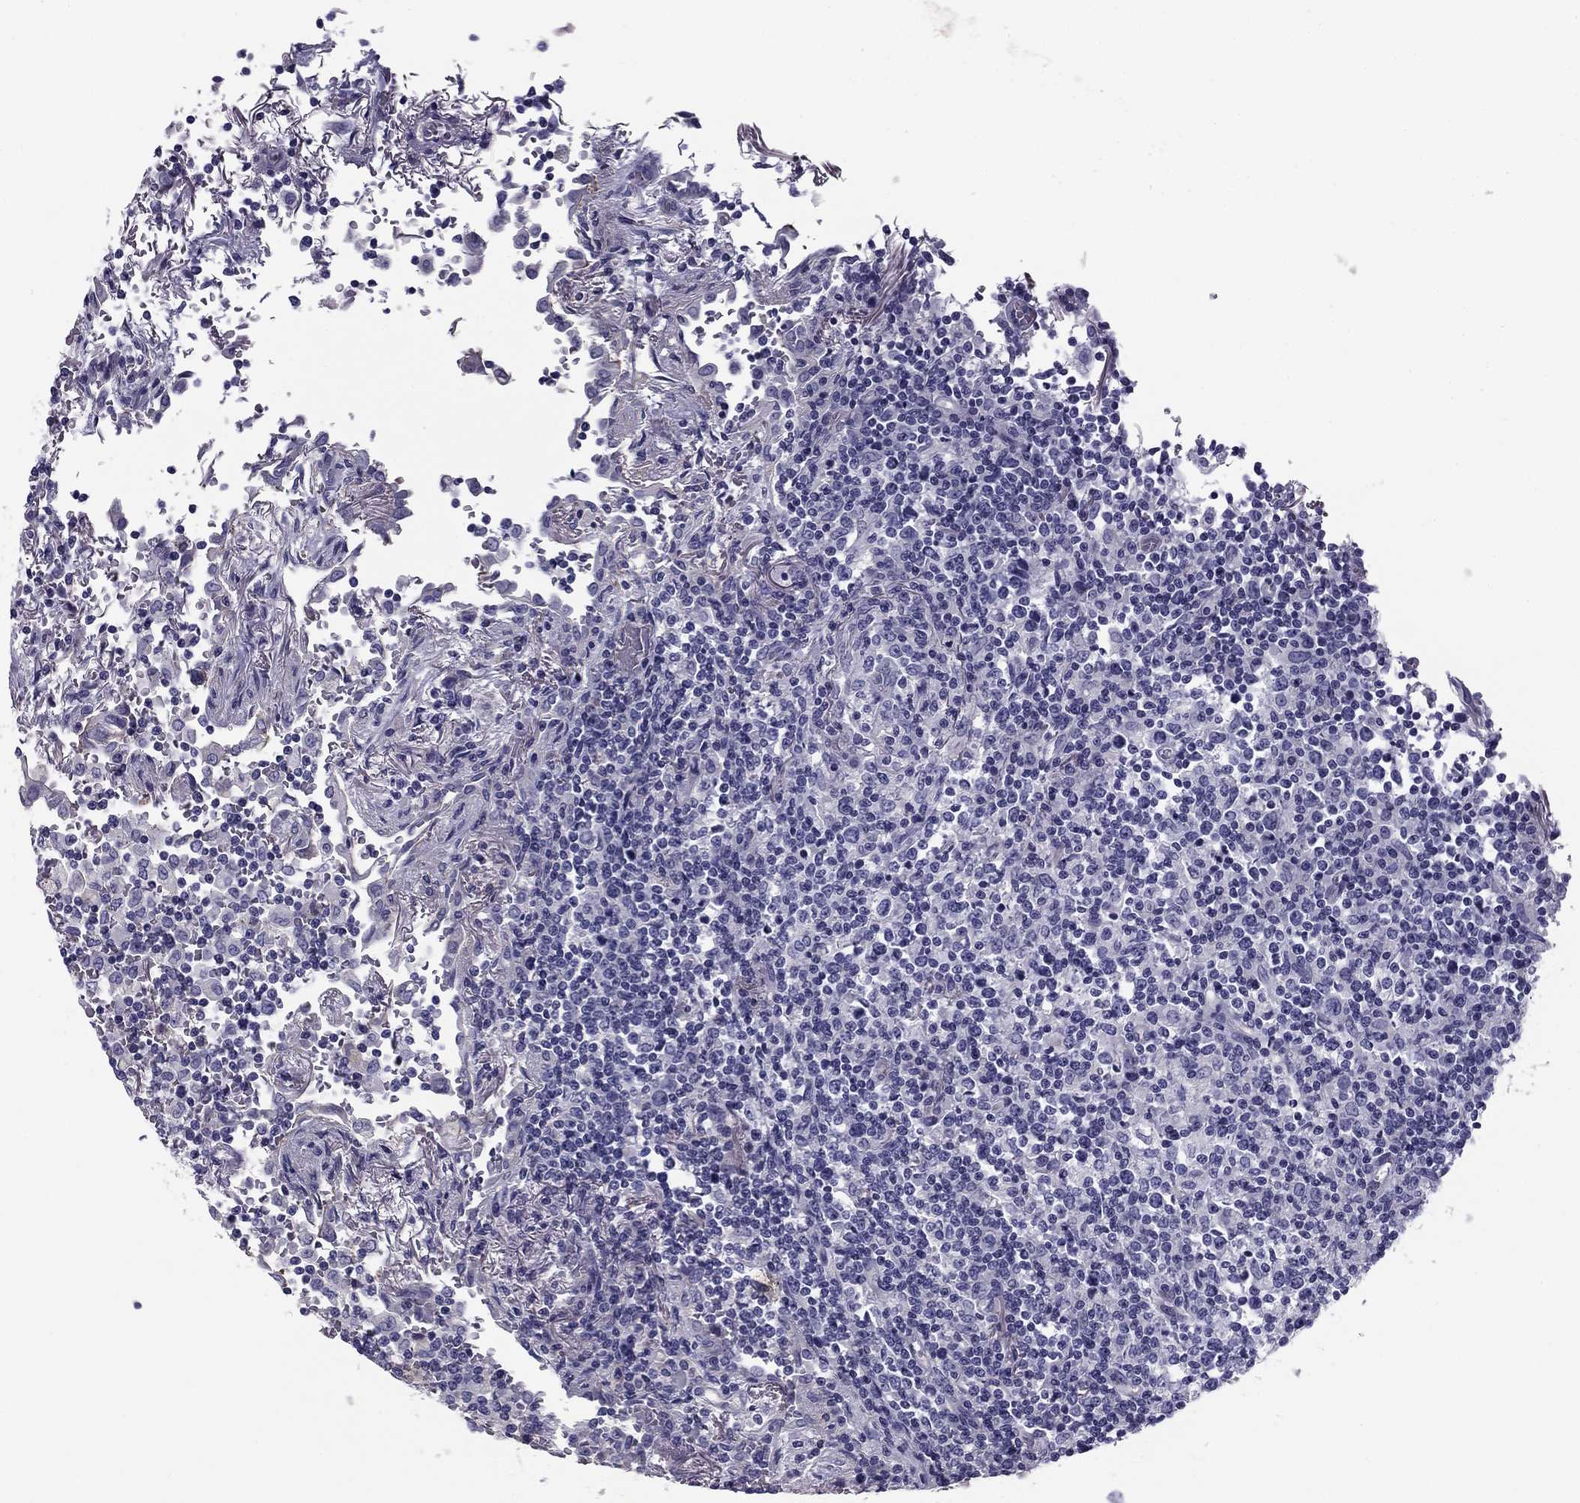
{"staining": {"intensity": "negative", "quantity": "none", "location": "none"}, "tissue": "lymphoma", "cell_type": "Tumor cells", "image_type": "cancer", "snomed": [{"axis": "morphology", "description": "Malignant lymphoma, non-Hodgkin's type, High grade"}, {"axis": "topography", "description": "Lung"}], "caption": "An image of lymphoma stained for a protein displays no brown staining in tumor cells. The staining is performed using DAB (3,3'-diaminobenzidine) brown chromogen with nuclei counter-stained in using hematoxylin.", "gene": "FLNC", "patient": {"sex": "male", "age": 79}}